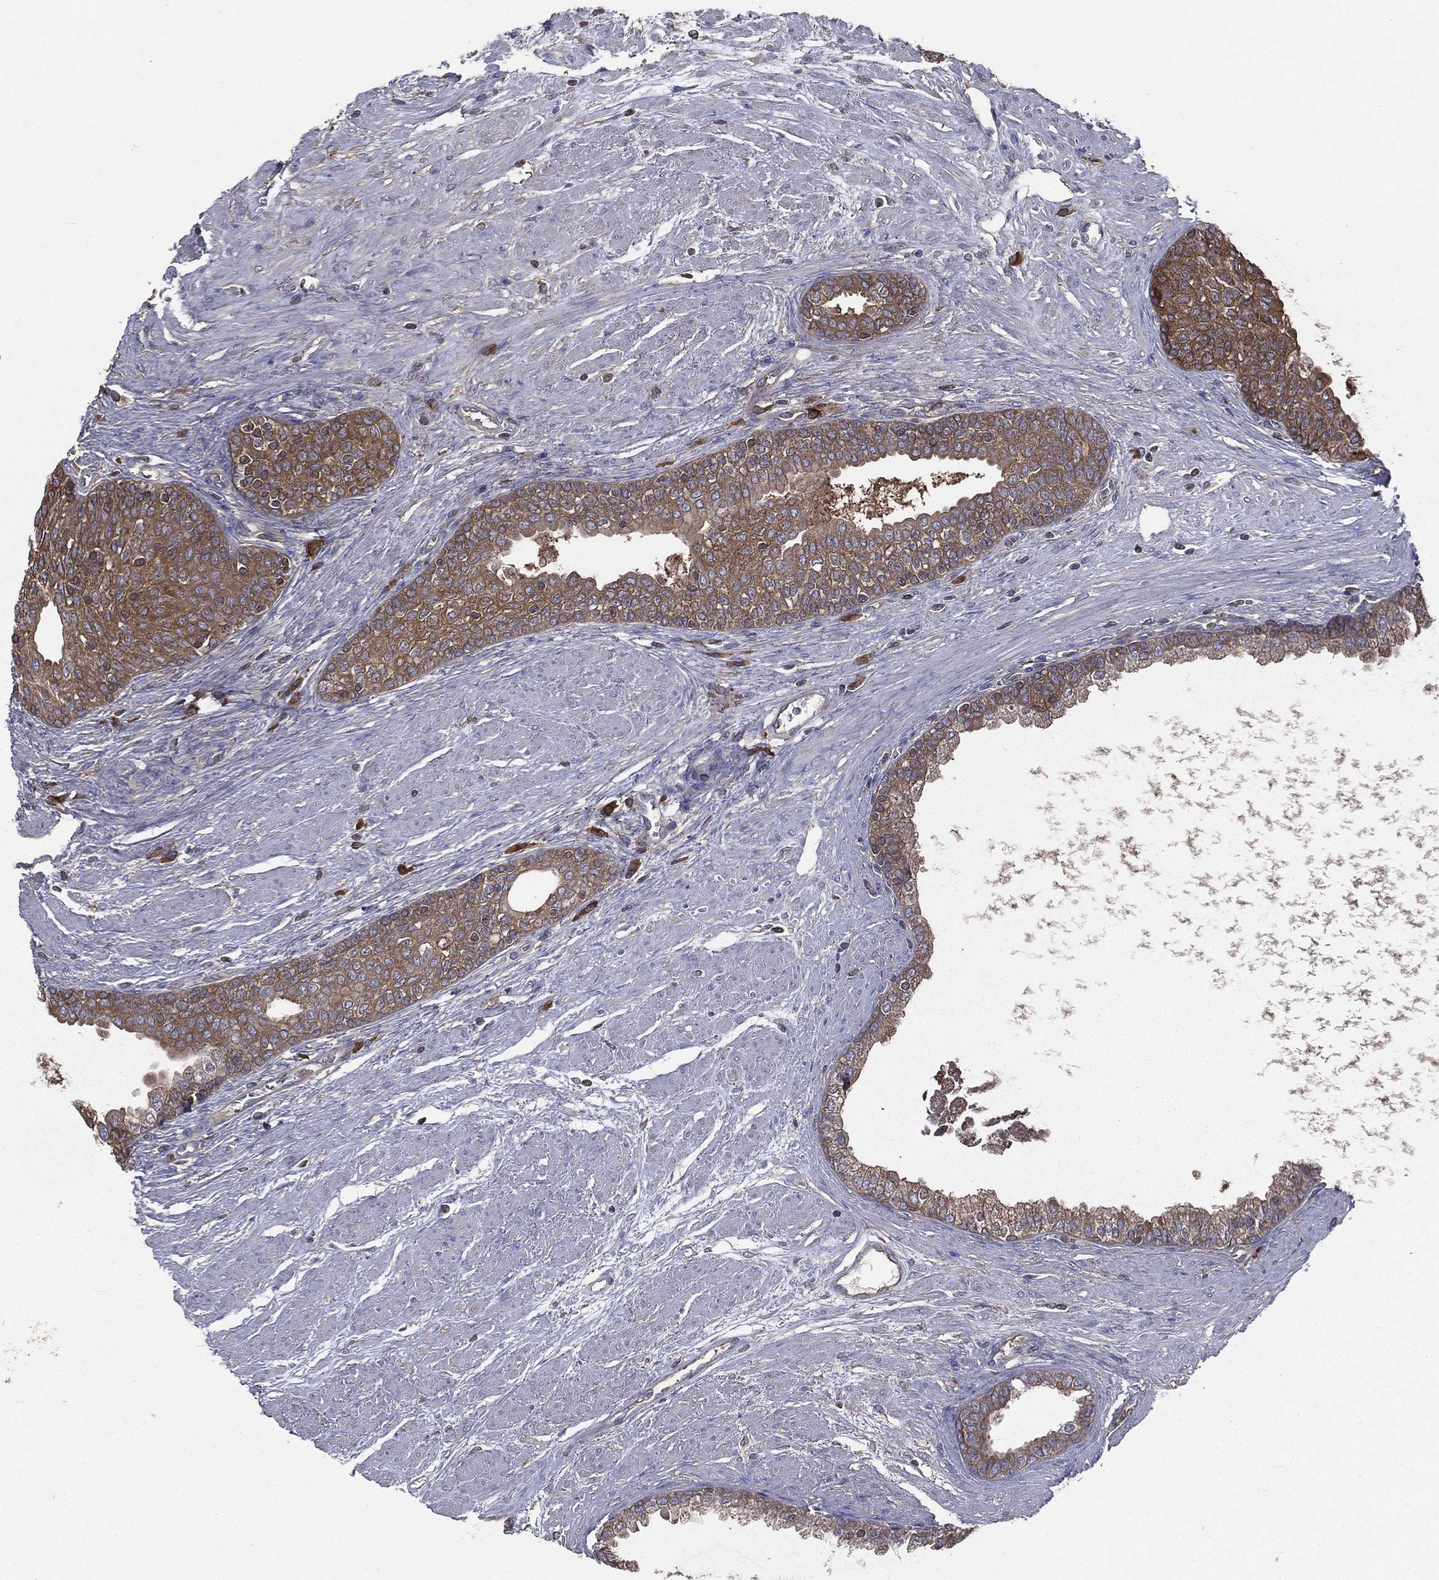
{"staining": {"intensity": "moderate", "quantity": ">75%", "location": "cytoplasmic/membranous"}, "tissue": "prostate cancer", "cell_type": "Tumor cells", "image_type": "cancer", "snomed": [{"axis": "morphology", "description": "Adenocarcinoma, NOS"}, {"axis": "topography", "description": "Prostate and seminal vesicle, NOS"}, {"axis": "topography", "description": "Prostate"}], "caption": "Immunohistochemistry (IHC) of prostate cancer (adenocarcinoma) reveals medium levels of moderate cytoplasmic/membranous expression in approximately >75% of tumor cells. The protein is stained brown, and the nuclei are stained in blue (DAB (3,3'-diaminobenzidine) IHC with brightfield microscopy, high magnification).", "gene": "SARS1", "patient": {"sex": "male", "age": 62}}